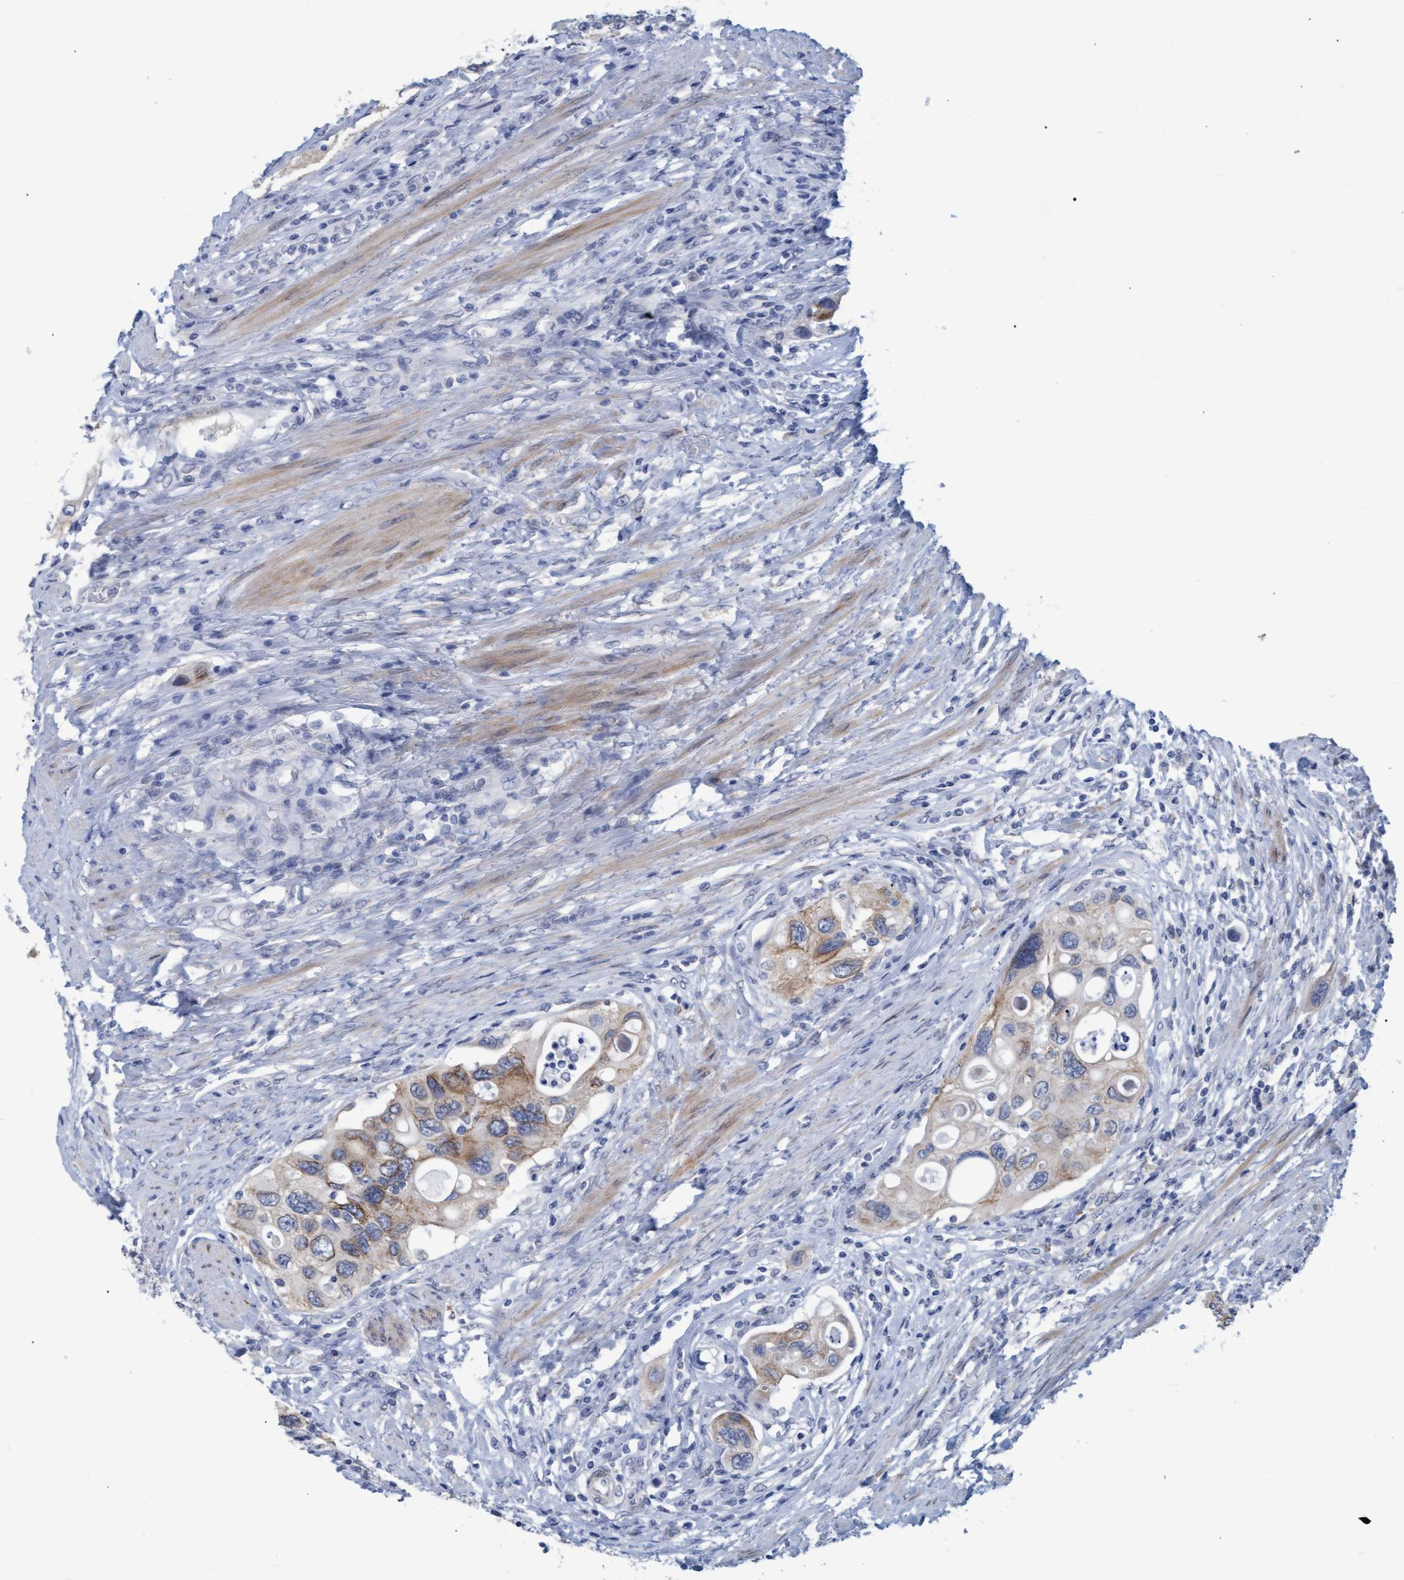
{"staining": {"intensity": "weak", "quantity": ">75%", "location": "cytoplasmic/membranous"}, "tissue": "urothelial cancer", "cell_type": "Tumor cells", "image_type": "cancer", "snomed": [{"axis": "morphology", "description": "Urothelial carcinoma, High grade"}, {"axis": "topography", "description": "Urinary bladder"}], "caption": "There is low levels of weak cytoplasmic/membranous staining in tumor cells of urothelial cancer, as demonstrated by immunohistochemical staining (brown color).", "gene": "SSTR3", "patient": {"sex": "female", "age": 56}}